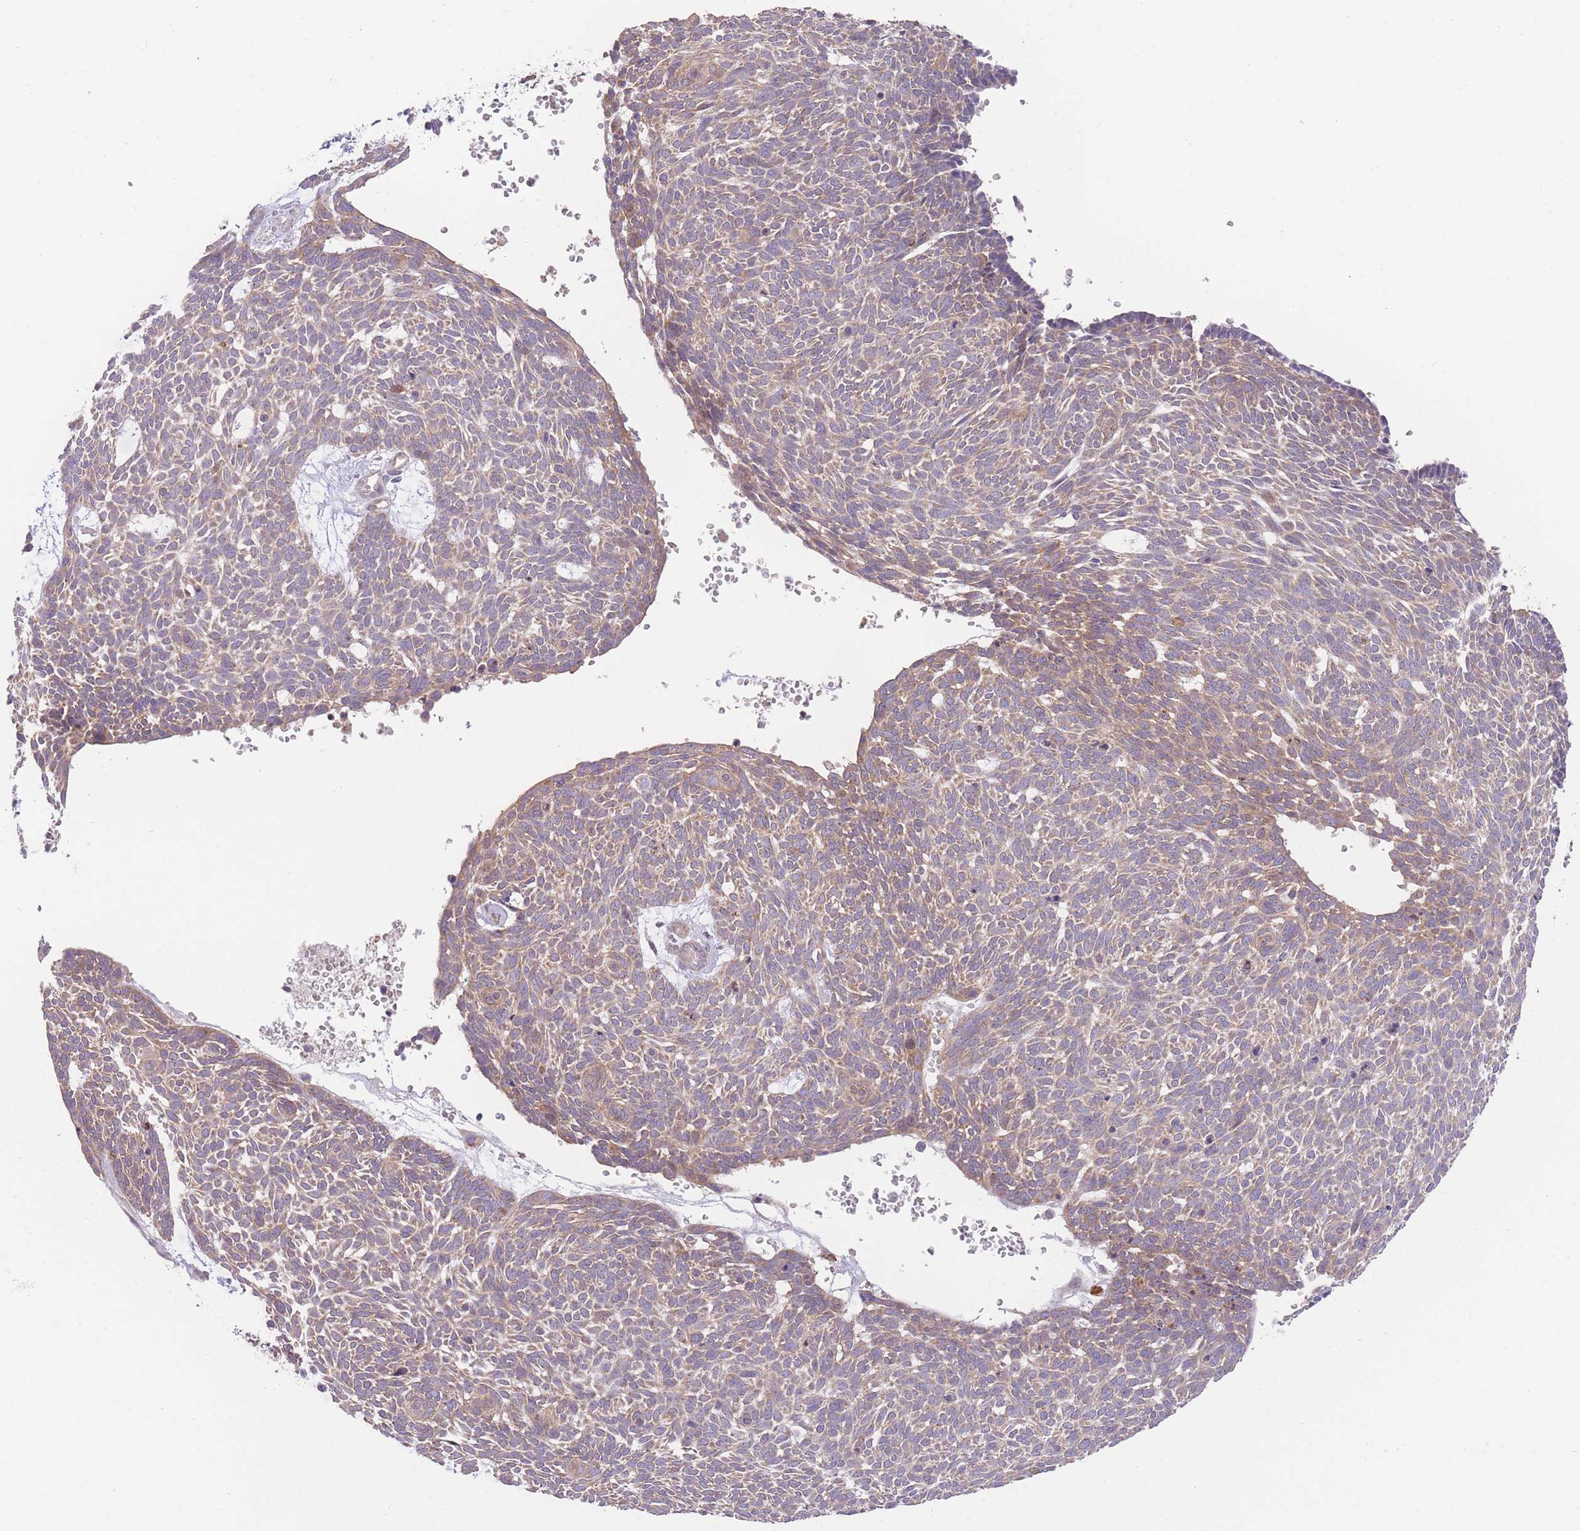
{"staining": {"intensity": "weak", "quantity": ">75%", "location": "cytoplasmic/membranous"}, "tissue": "skin cancer", "cell_type": "Tumor cells", "image_type": "cancer", "snomed": [{"axis": "morphology", "description": "Basal cell carcinoma"}, {"axis": "topography", "description": "Skin"}], "caption": "A photomicrograph of human skin basal cell carcinoma stained for a protein displays weak cytoplasmic/membranous brown staining in tumor cells.", "gene": "BOLA2B", "patient": {"sex": "male", "age": 61}}